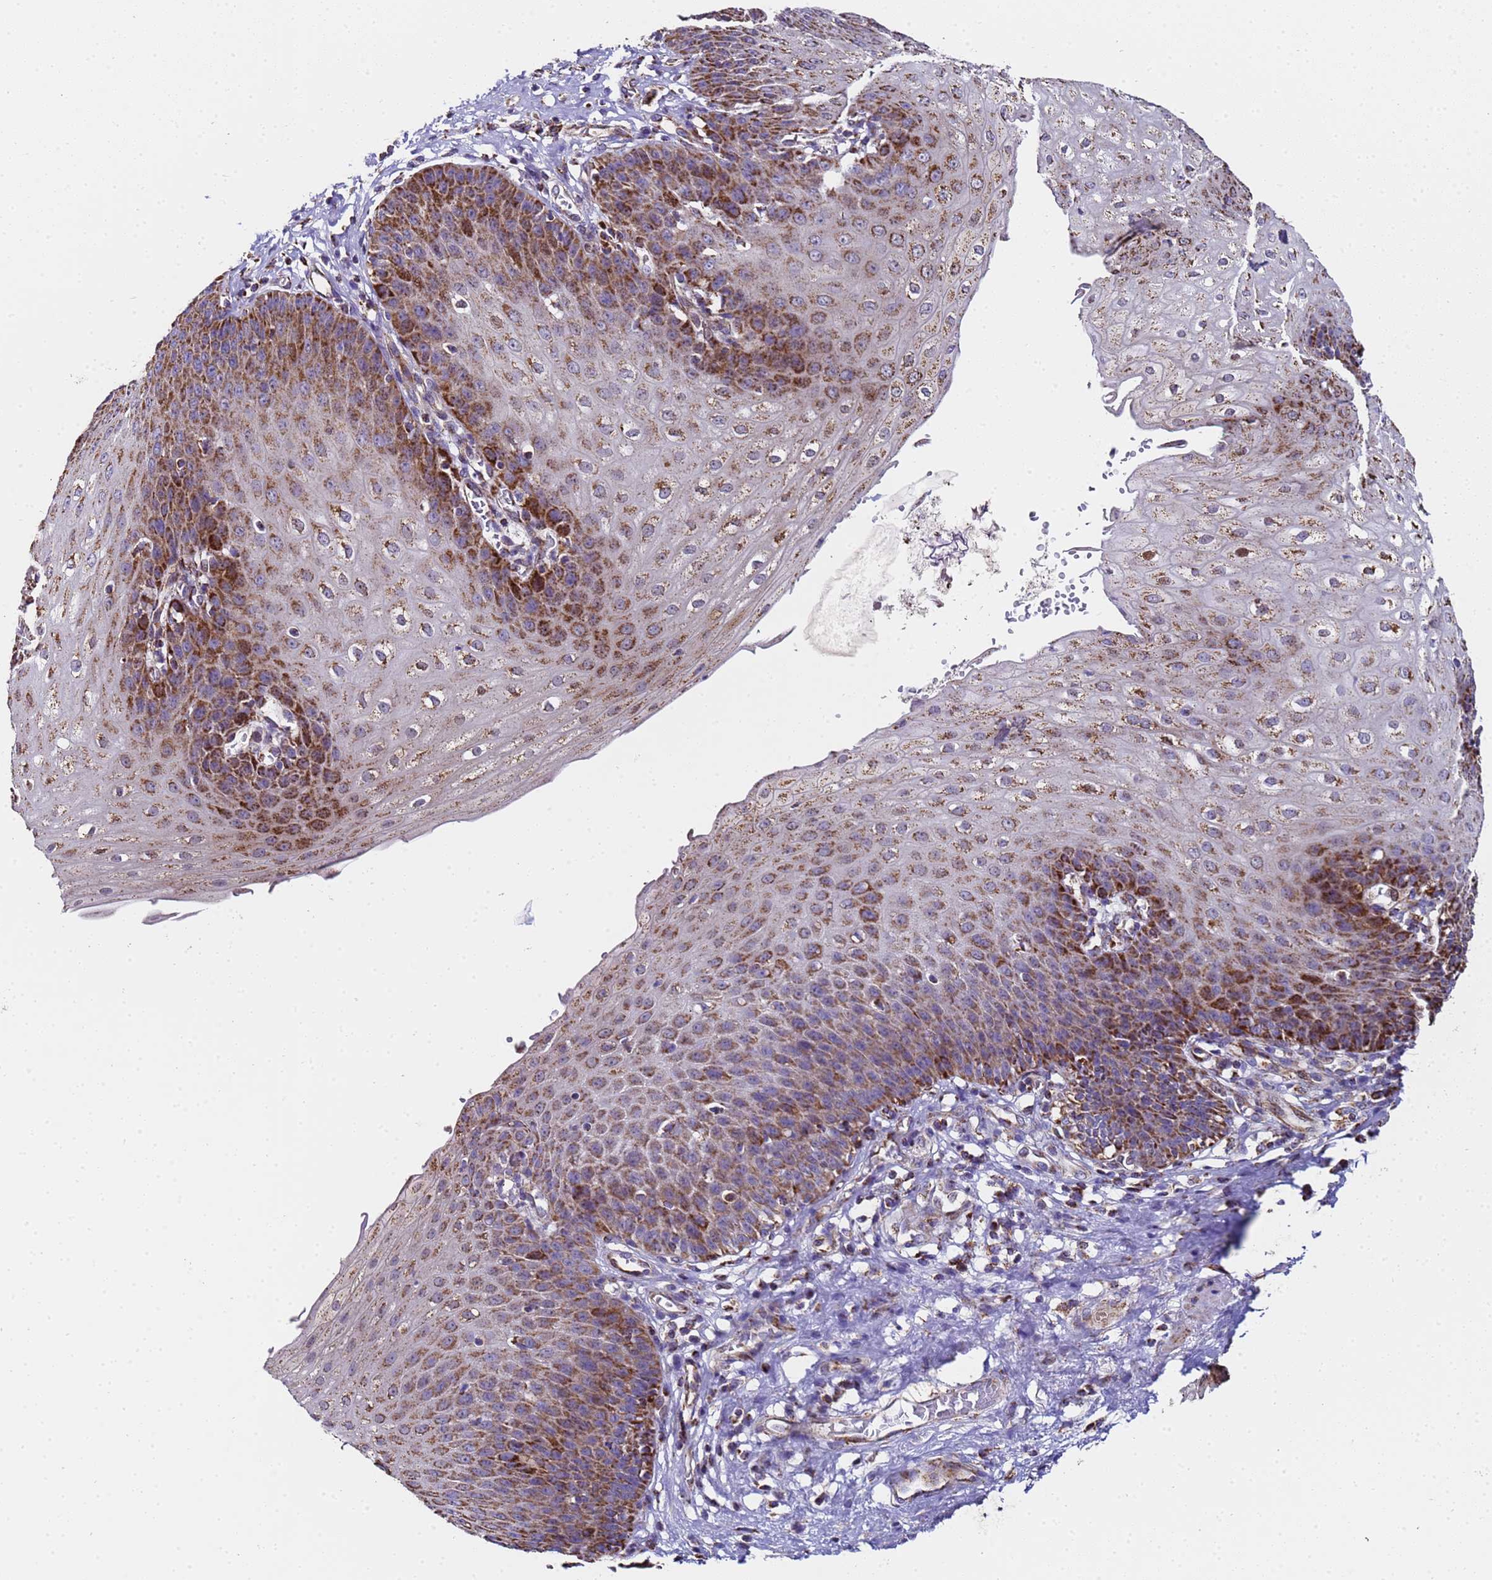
{"staining": {"intensity": "strong", "quantity": ">75%", "location": "cytoplasmic/membranous"}, "tissue": "esophagus", "cell_type": "Squamous epithelial cells", "image_type": "normal", "snomed": [{"axis": "morphology", "description": "Normal tissue, NOS"}, {"axis": "topography", "description": "Esophagus"}], "caption": "DAB (3,3'-diaminobenzidine) immunohistochemical staining of normal human esophagus reveals strong cytoplasmic/membranous protein staining in about >75% of squamous epithelial cells. Using DAB (brown) and hematoxylin (blue) stains, captured at high magnification using brightfield microscopy.", "gene": "MRPS12", "patient": {"sex": "male", "age": 71}}